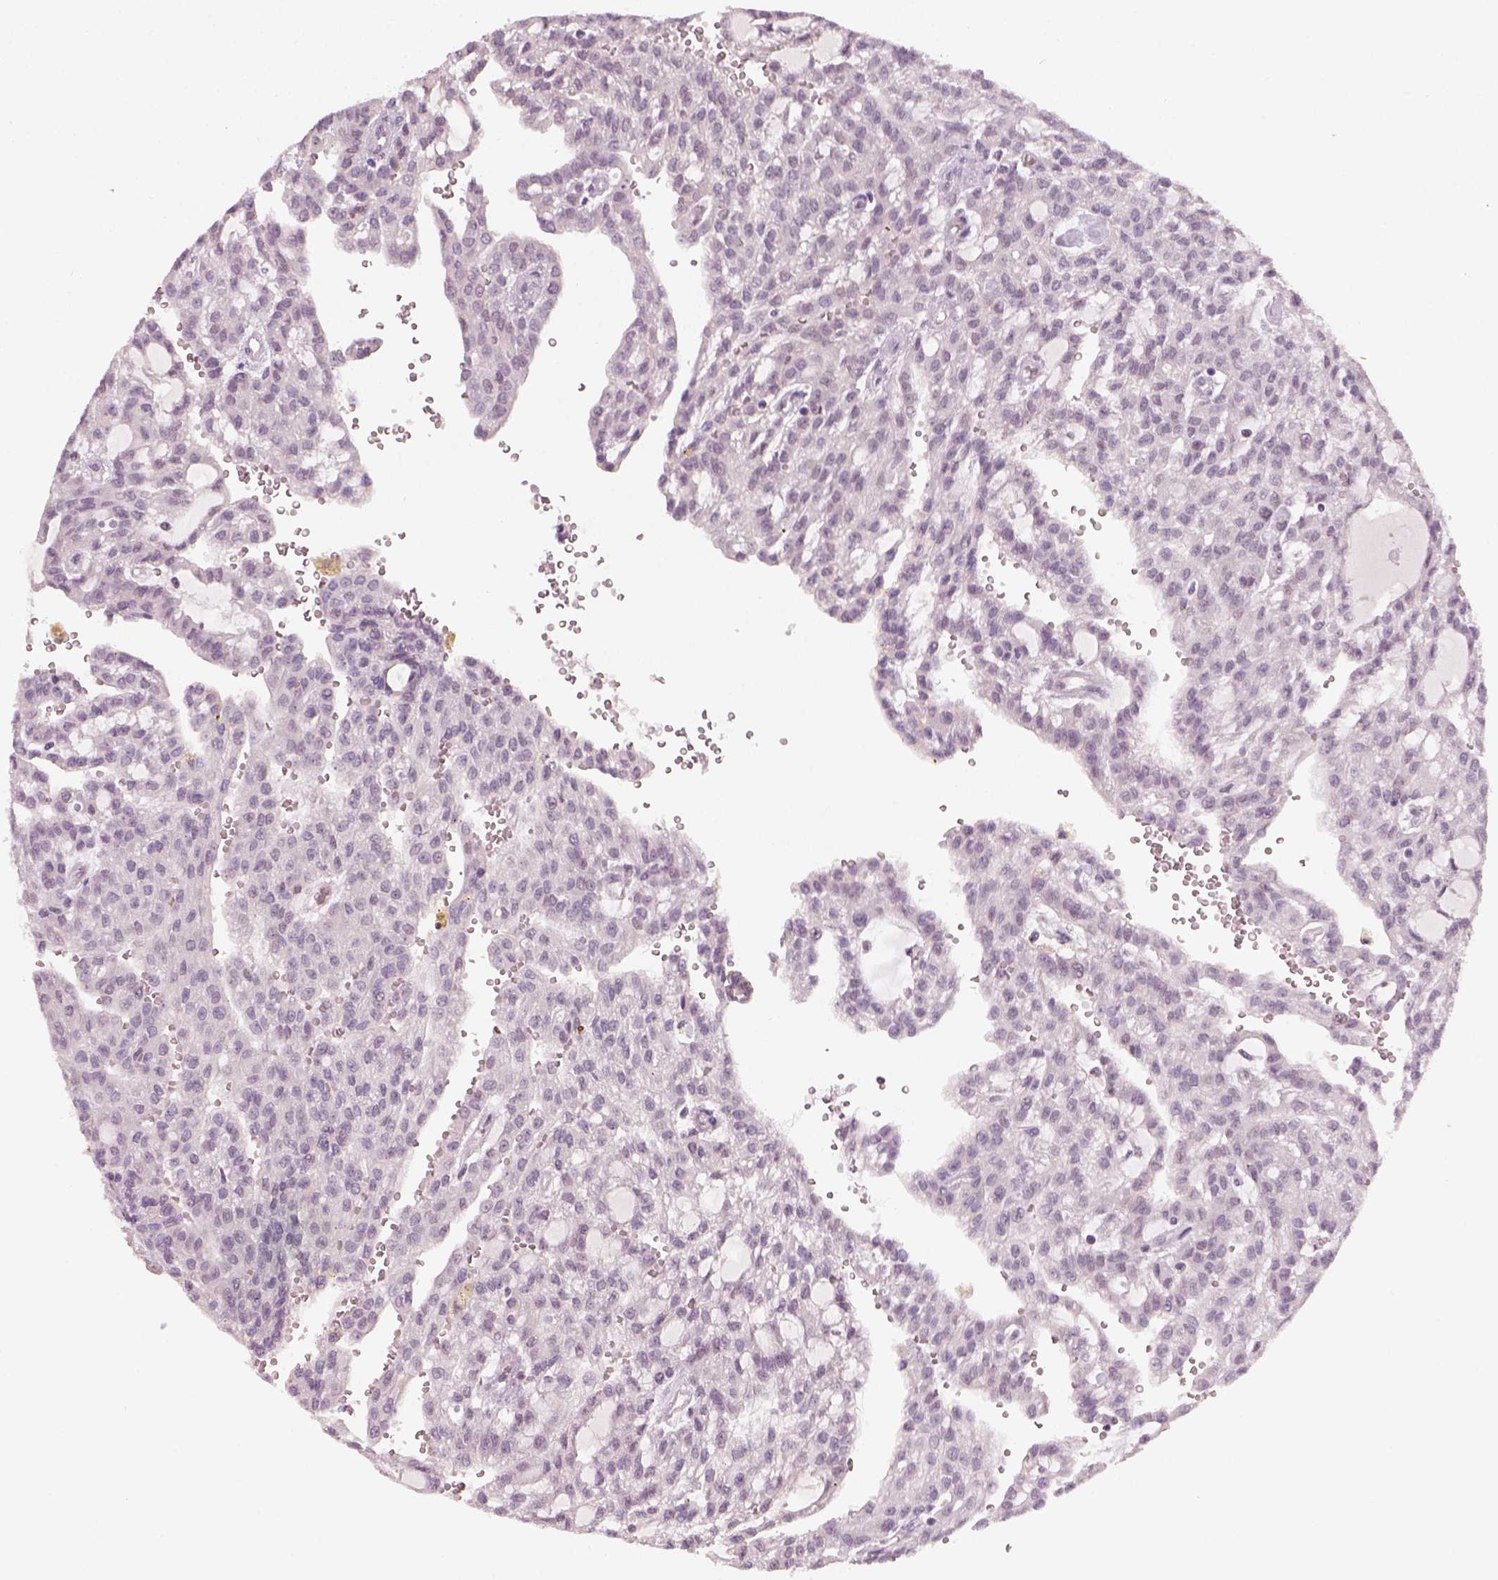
{"staining": {"intensity": "negative", "quantity": "none", "location": "none"}, "tissue": "renal cancer", "cell_type": "Tumor cells", "image_type": "cancer", "snomed": [{"axis": "morphology", "description": "Adenocarcinoma, NOS"}, {"axis": "topography", "description": "Kidney"}], "caption": "Human adenocarcinoma (renal) stained for a protein using immunohistochemistry demonstrates no expression in tumor cells.", "gene": "TP53", "patient": {"sex": "male", "age": 63}}